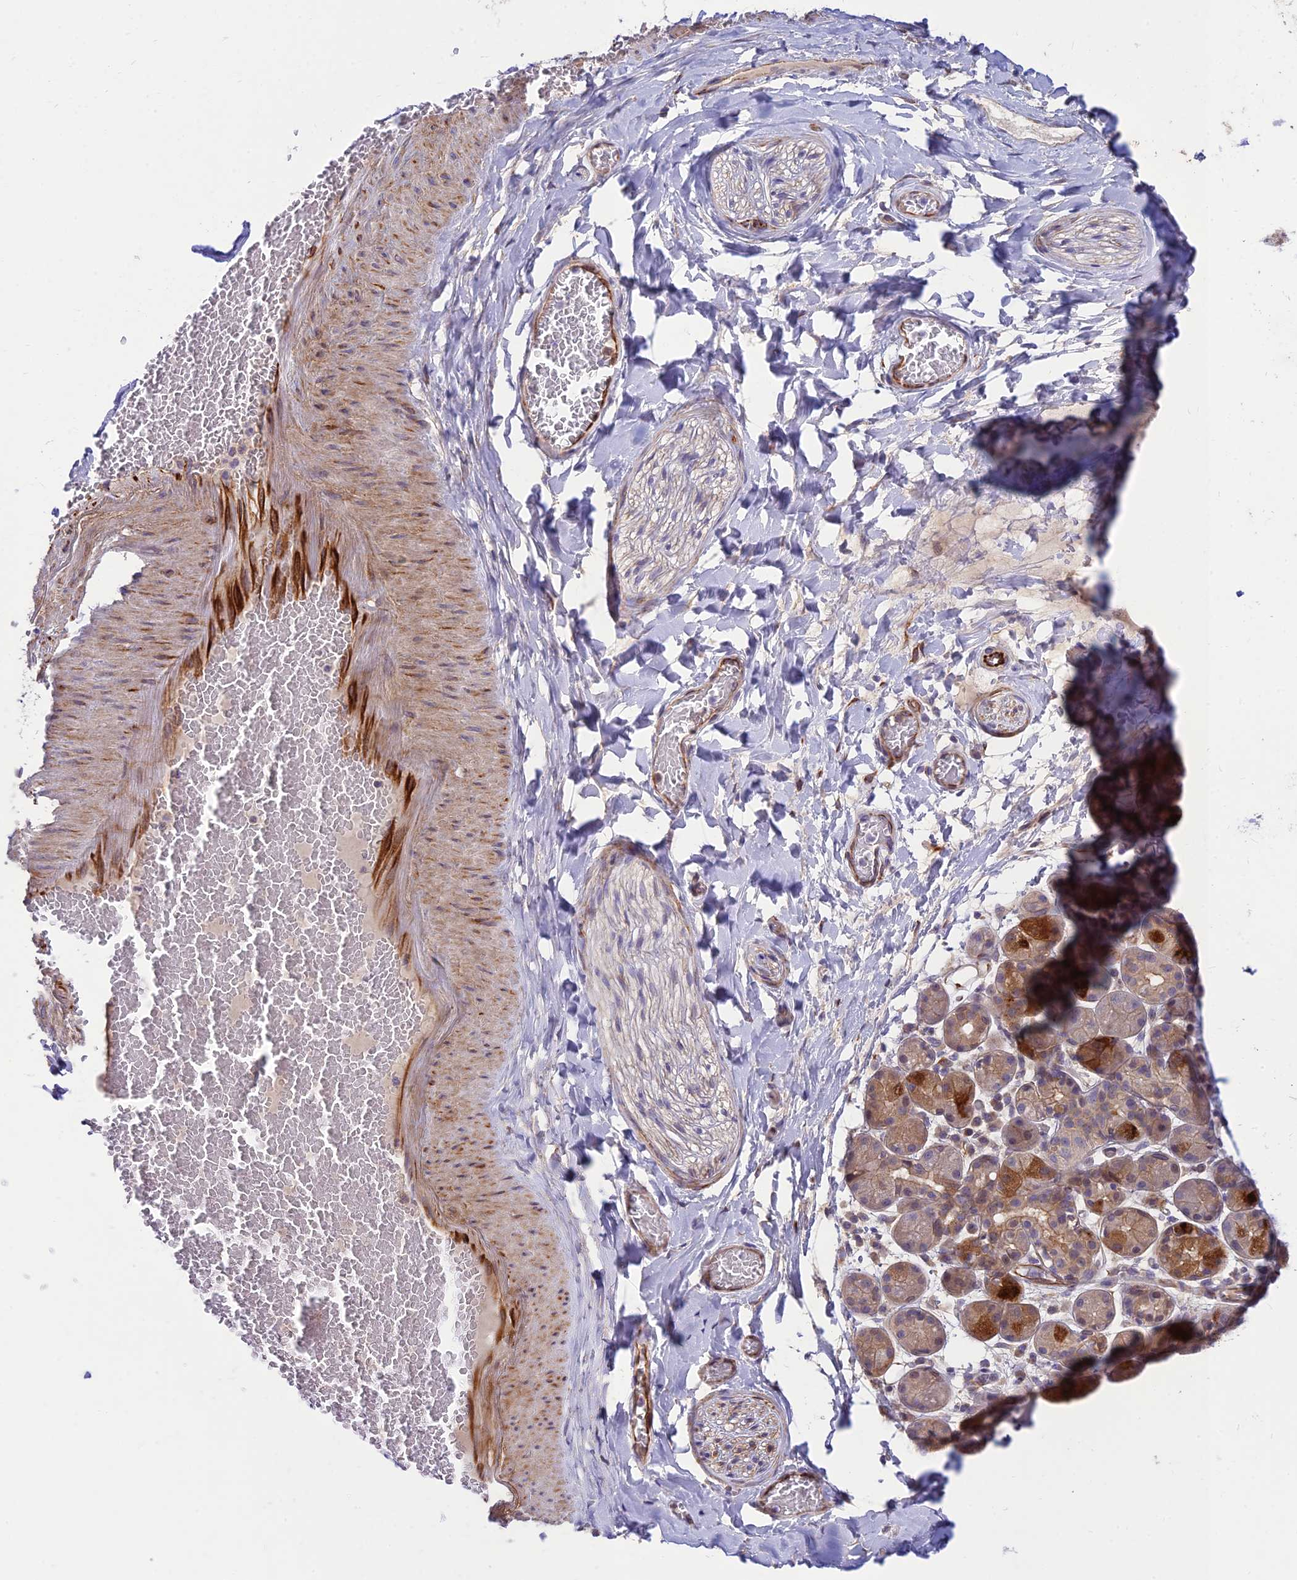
{"staining": {"intensity": "negative", "quantity": "none", "location": "none"}, "tissue": "adipose tissue", "cell_type": "Adipocytes", "image_type": "normal", "snomed": [{"axis": "morphology", "description": "Normal tissue, NOS"}, {"axis": "topography", "description": "Salivary gland"}, {"axis": "topography", "description": "Peripheral nerve tissue"}], "caption": "Adipocytes are negative for protein expression in normal human adipose tissue. The staining was performed using DAB (3,3'-diaminobenzidine) to visualize the protein expression in brown, while the nuclei were stained in blue with hematoxylin (Magnification: 20x).", "gene": "ST8SIA5", "patient": {"sex": "male", "age": 62}}